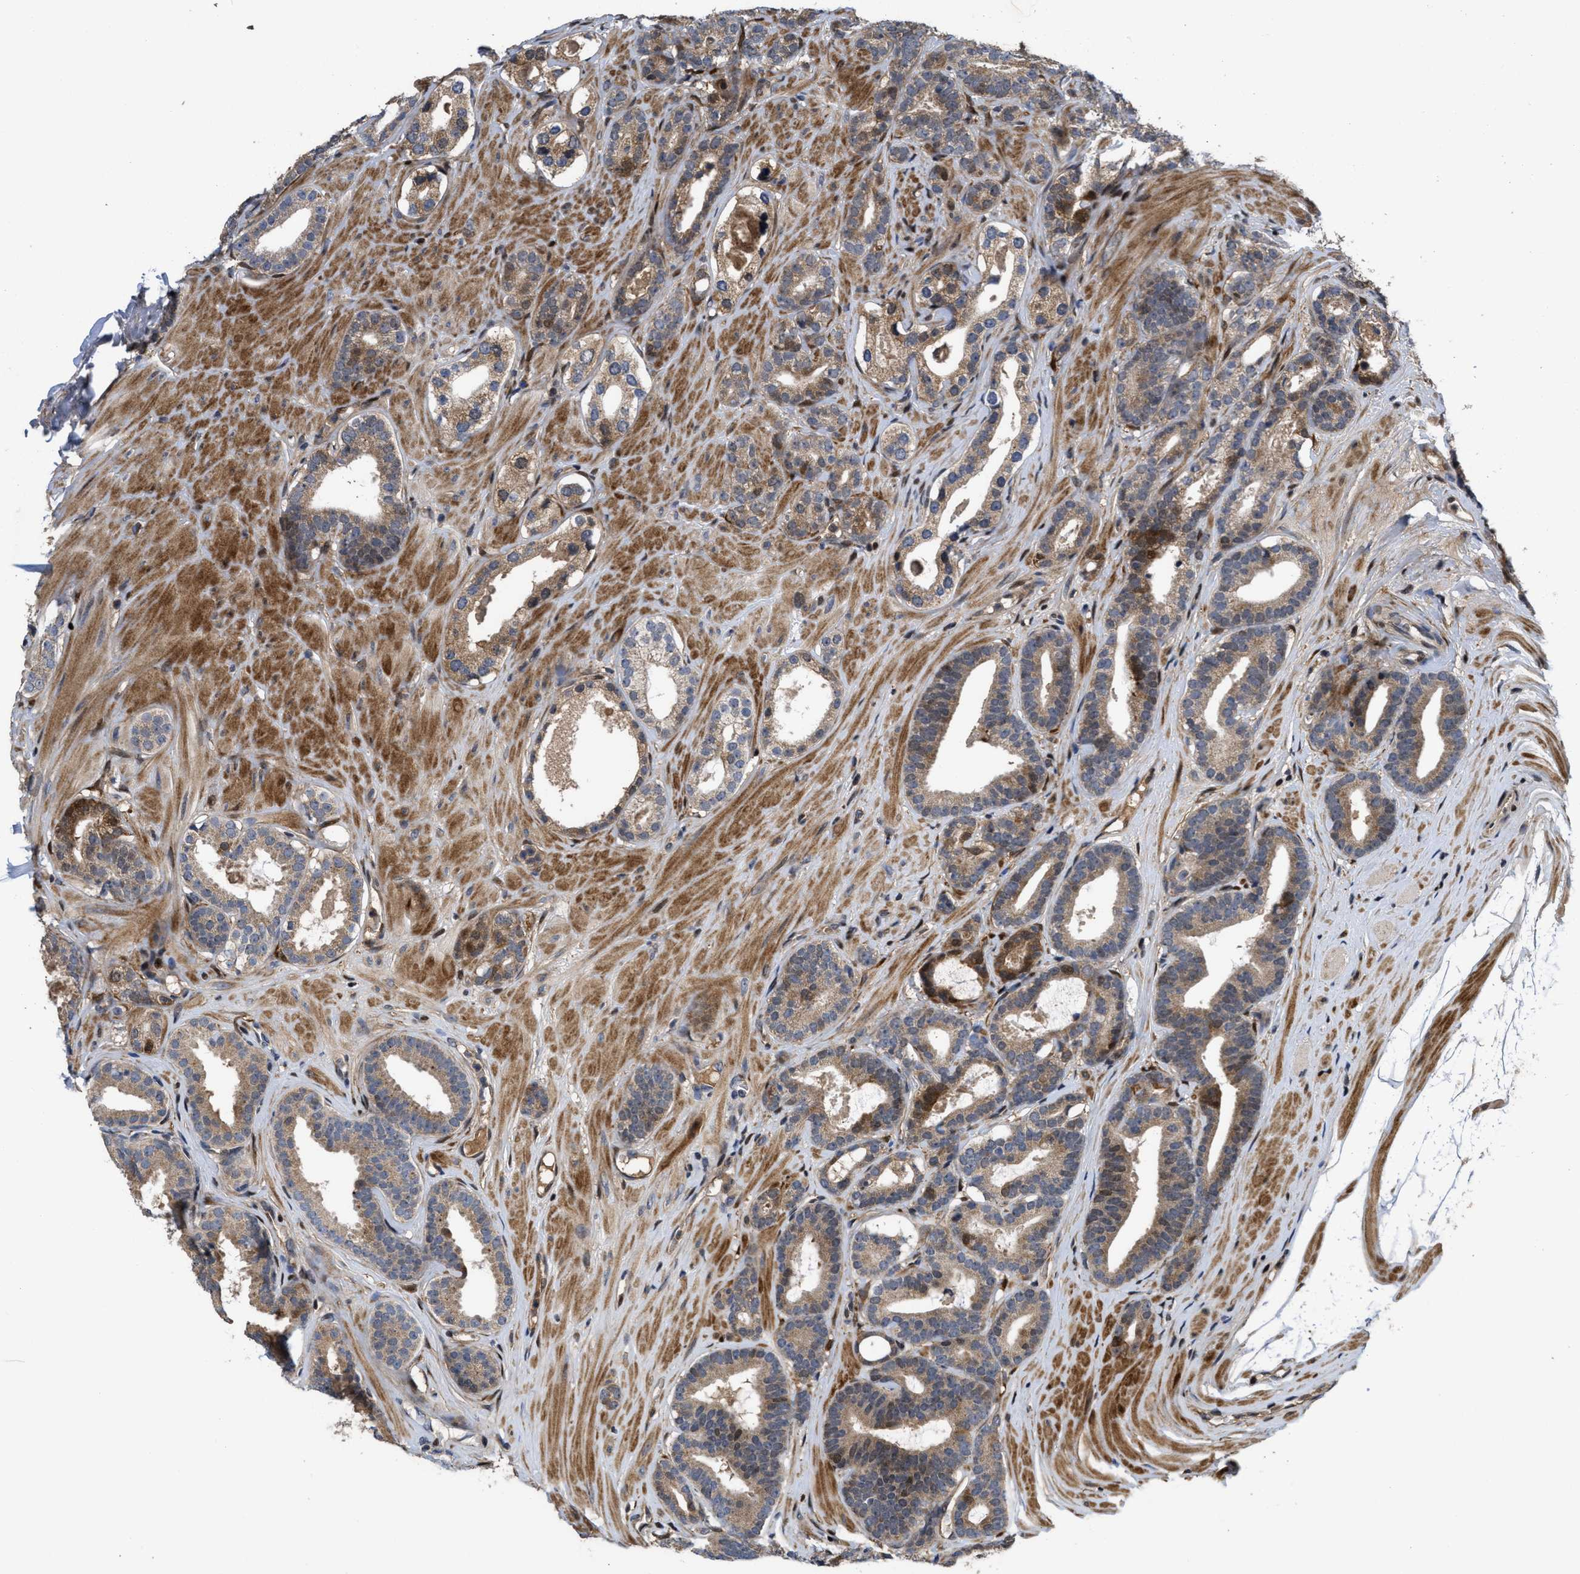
{"staining": {"intensity": "strong", "quantity": "25%-75%", "location": "cytoplasmic/membranous"}, "tissue": "prostate cancer", "cell_type": "Tumor cells", "image_type": "cancer", "snomed": [{"axis": "morphology", "description": "Adenocarcinoma, High grade"}, {"axis": "topography", "description": "Prostate"}], "caption": "A high-resolution histopathology image shows immunohistochemistry staining of prostate cancer (high-grade adenocarcinoma), which reveals strong cytoplasmic/membranous expression in about 25%-75% of tumor cells.", "gene": "CBR3", "patient": {"sex": "male", "age": 60}}